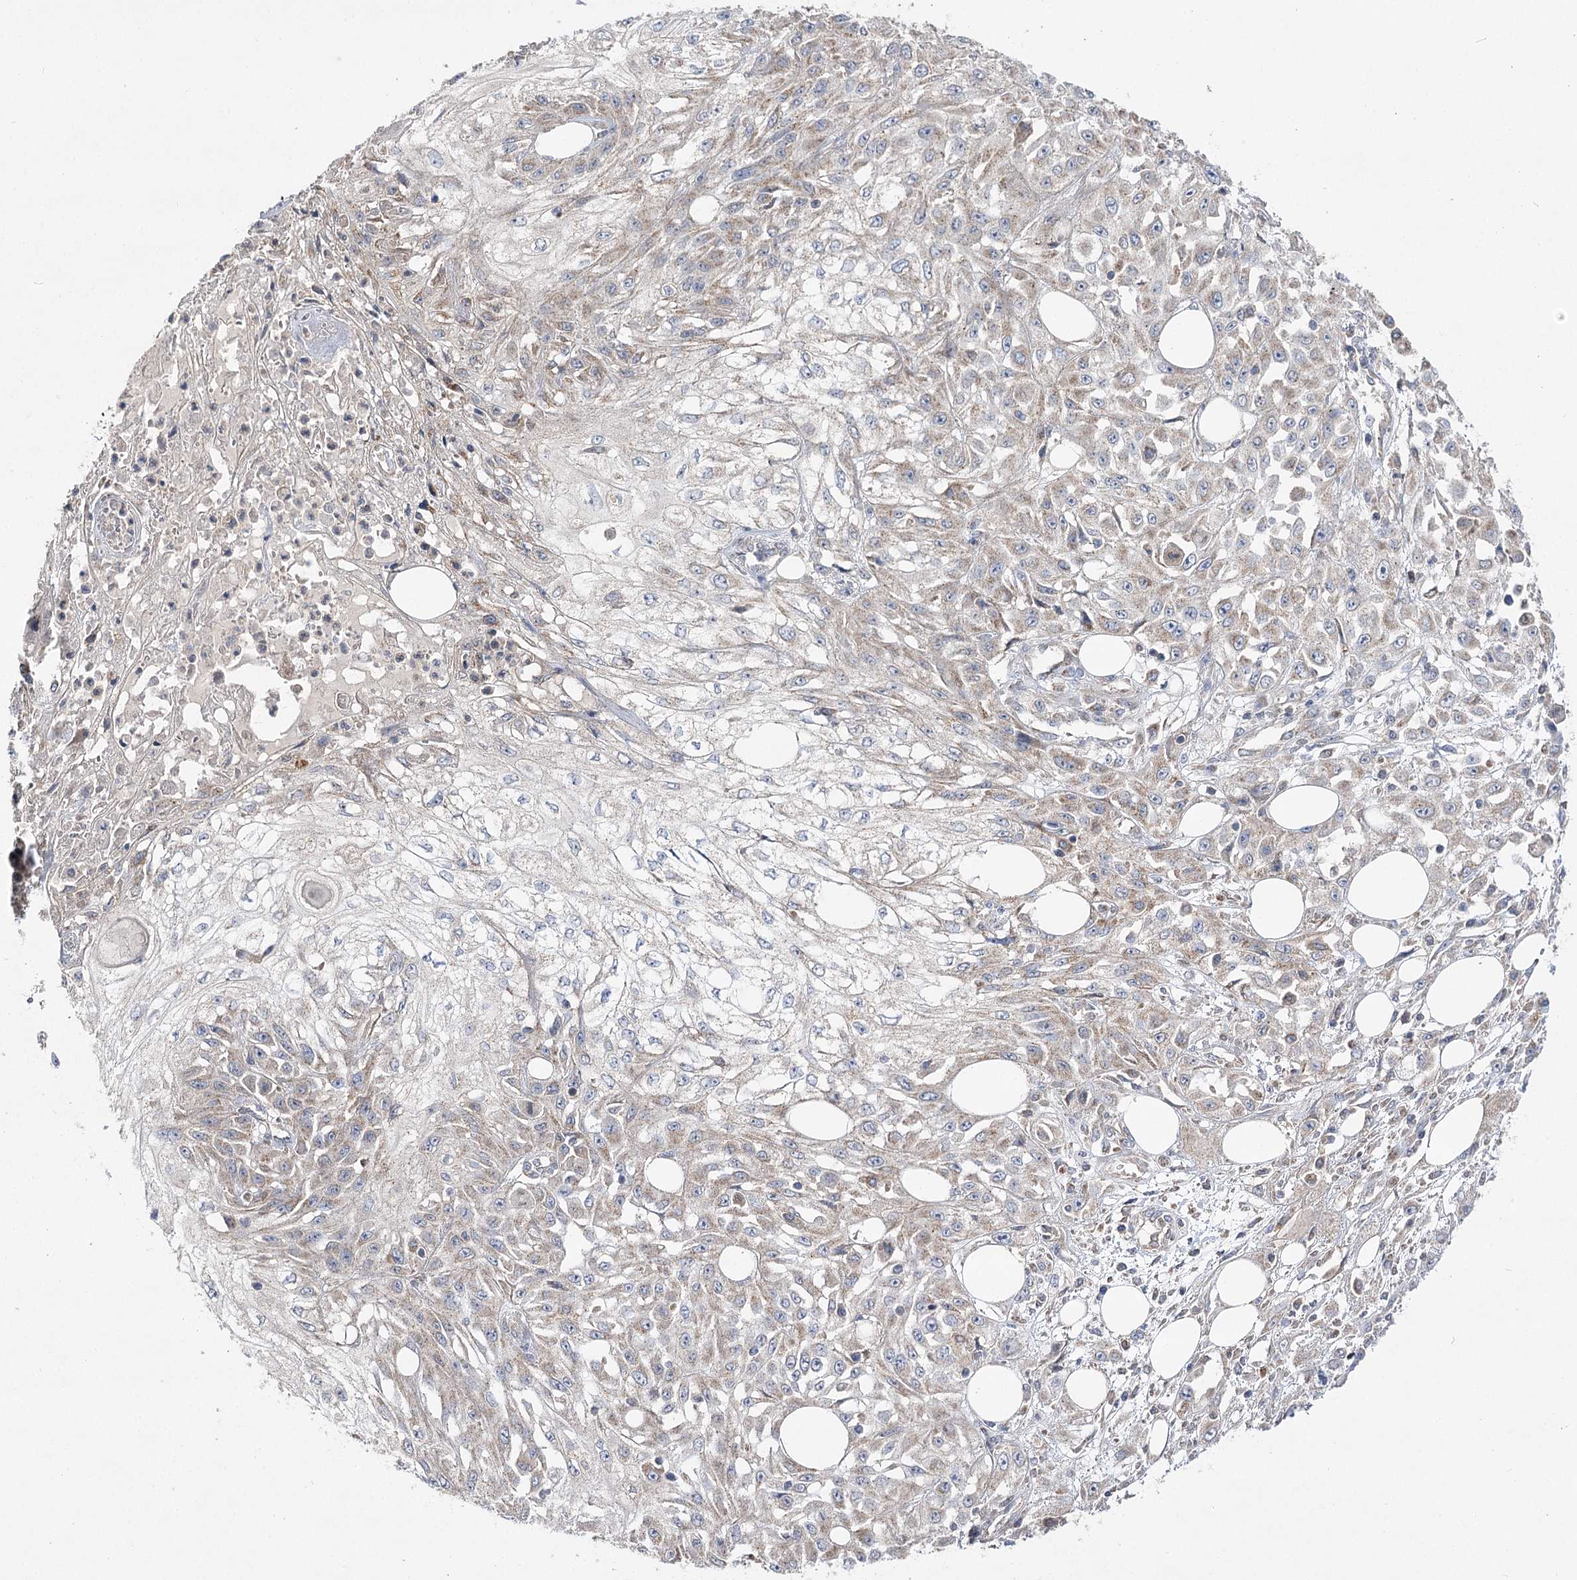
{"staining": {"intensity": "weak", "quantity": "<25%", "location": "cytoplasmic/membranous"}, "tissue": "skin cancer", "cell_type": "Tumor cells", "image_type": "cancer", "snomed": [{"axis": "morphology", "description": "Squamous cell carcinoma, NOS"}, {"axis": "morphology", "description": "Squamous cell carcinoma, metastatic, NOS"}, {"axis": "topography", "description": "Skin"}, {"axis": "topography", "description": "Lymph node"}], "caption": "Skin cancer was stained to show a protein in brown. There is no significant expression in tumor cells.", "gene": "AURKC", "patient": {"sex": "male", "age": 75}}